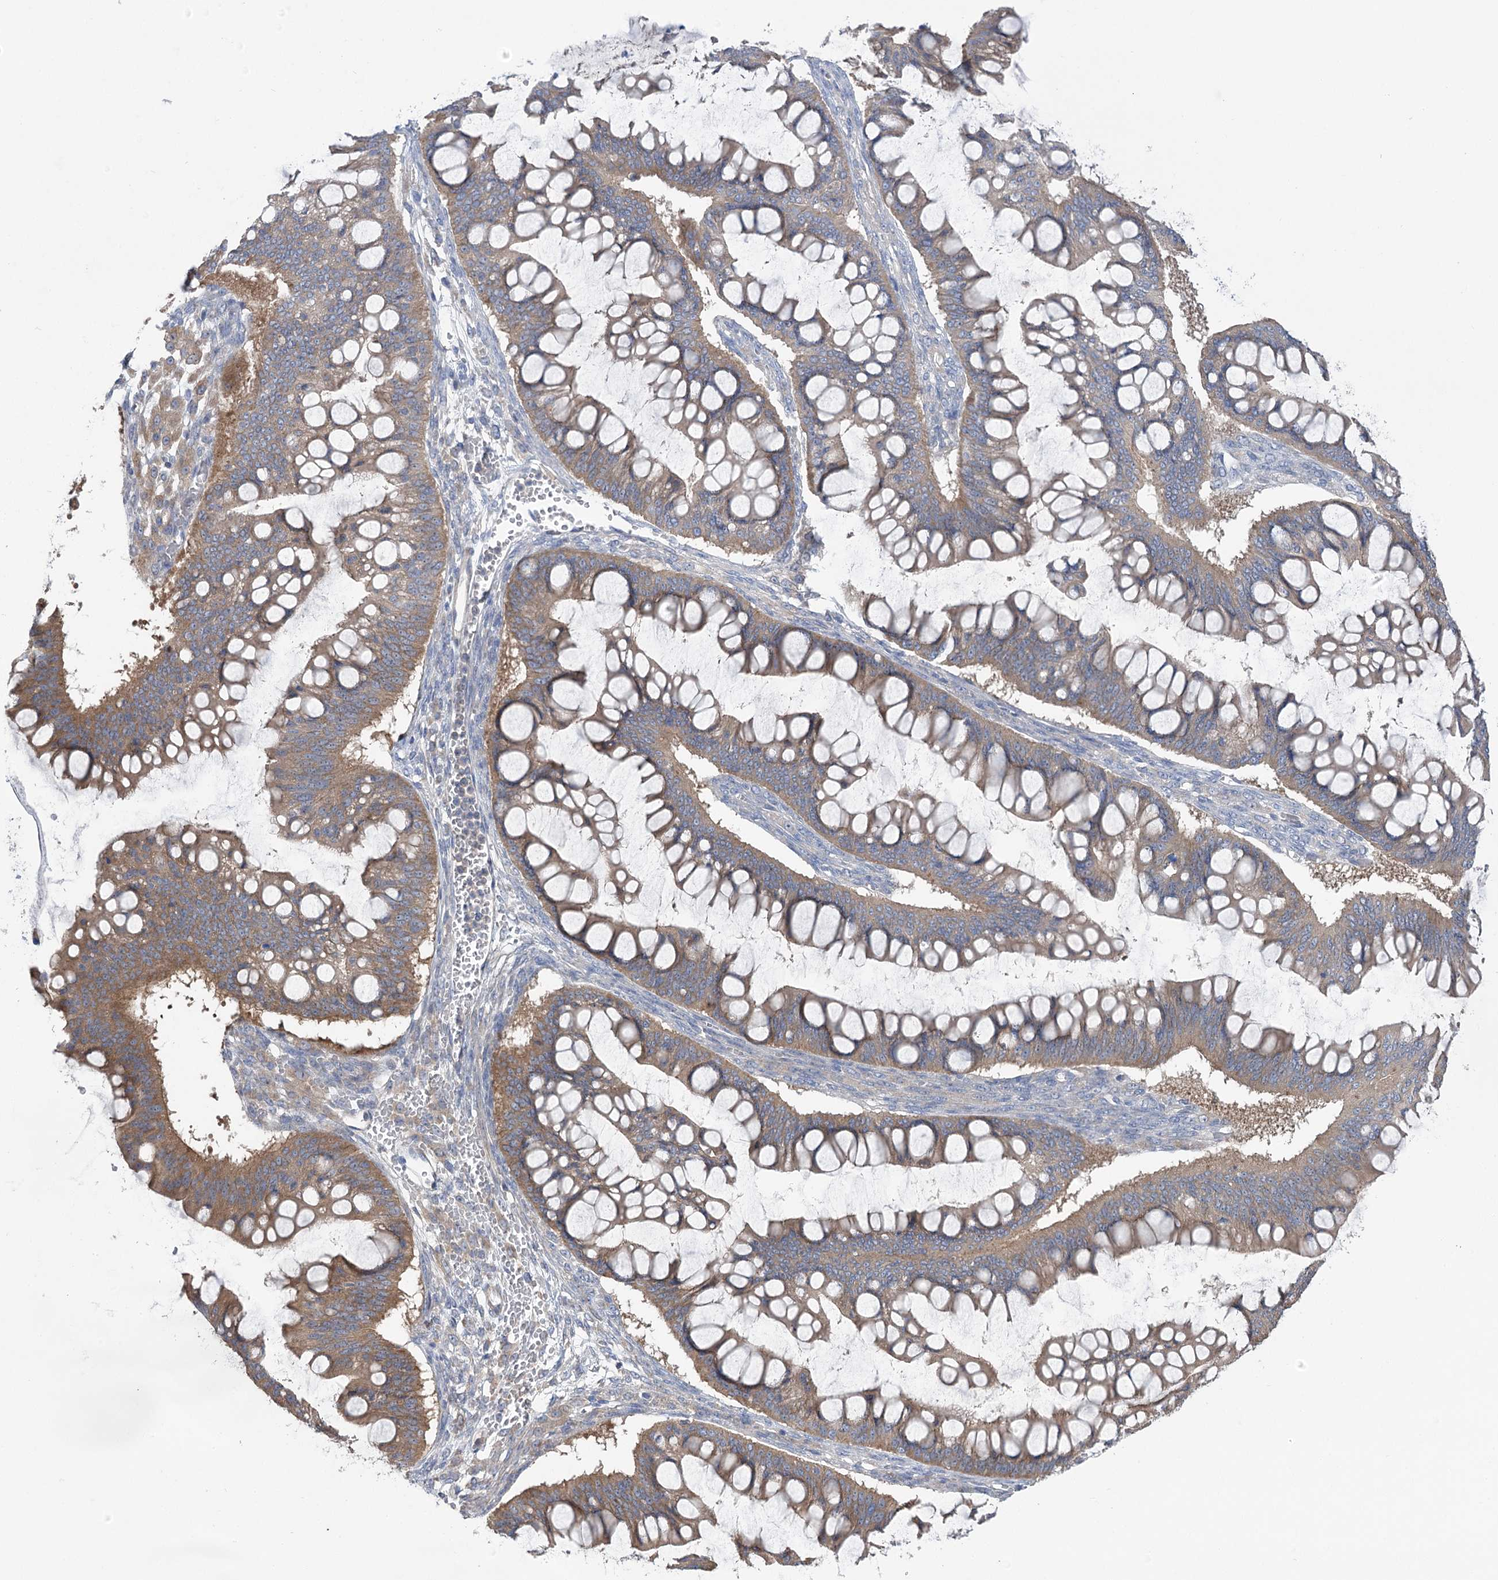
{"staining": {"intensity": "moderate", "quantity": ">75%", "location": "cytoplasmic/membranous"}, "tissue": "ovarian cancer", "cell_type": "Tumor cells", "image_type": "cancer", "snomed": [{"axis": "morphology", "description": "Cystadenocarcinoma, mucinous, NOS"}, {"axis": "topography", "description": "Ovary"}], "caption": "Human mucinous cystadenocarcinoma (ovarian) stained with a protein marker demonstrates moderate staining in tumor cells.", "gene": "VPS37B", "patient": {"sex": "female", "age": 73}}